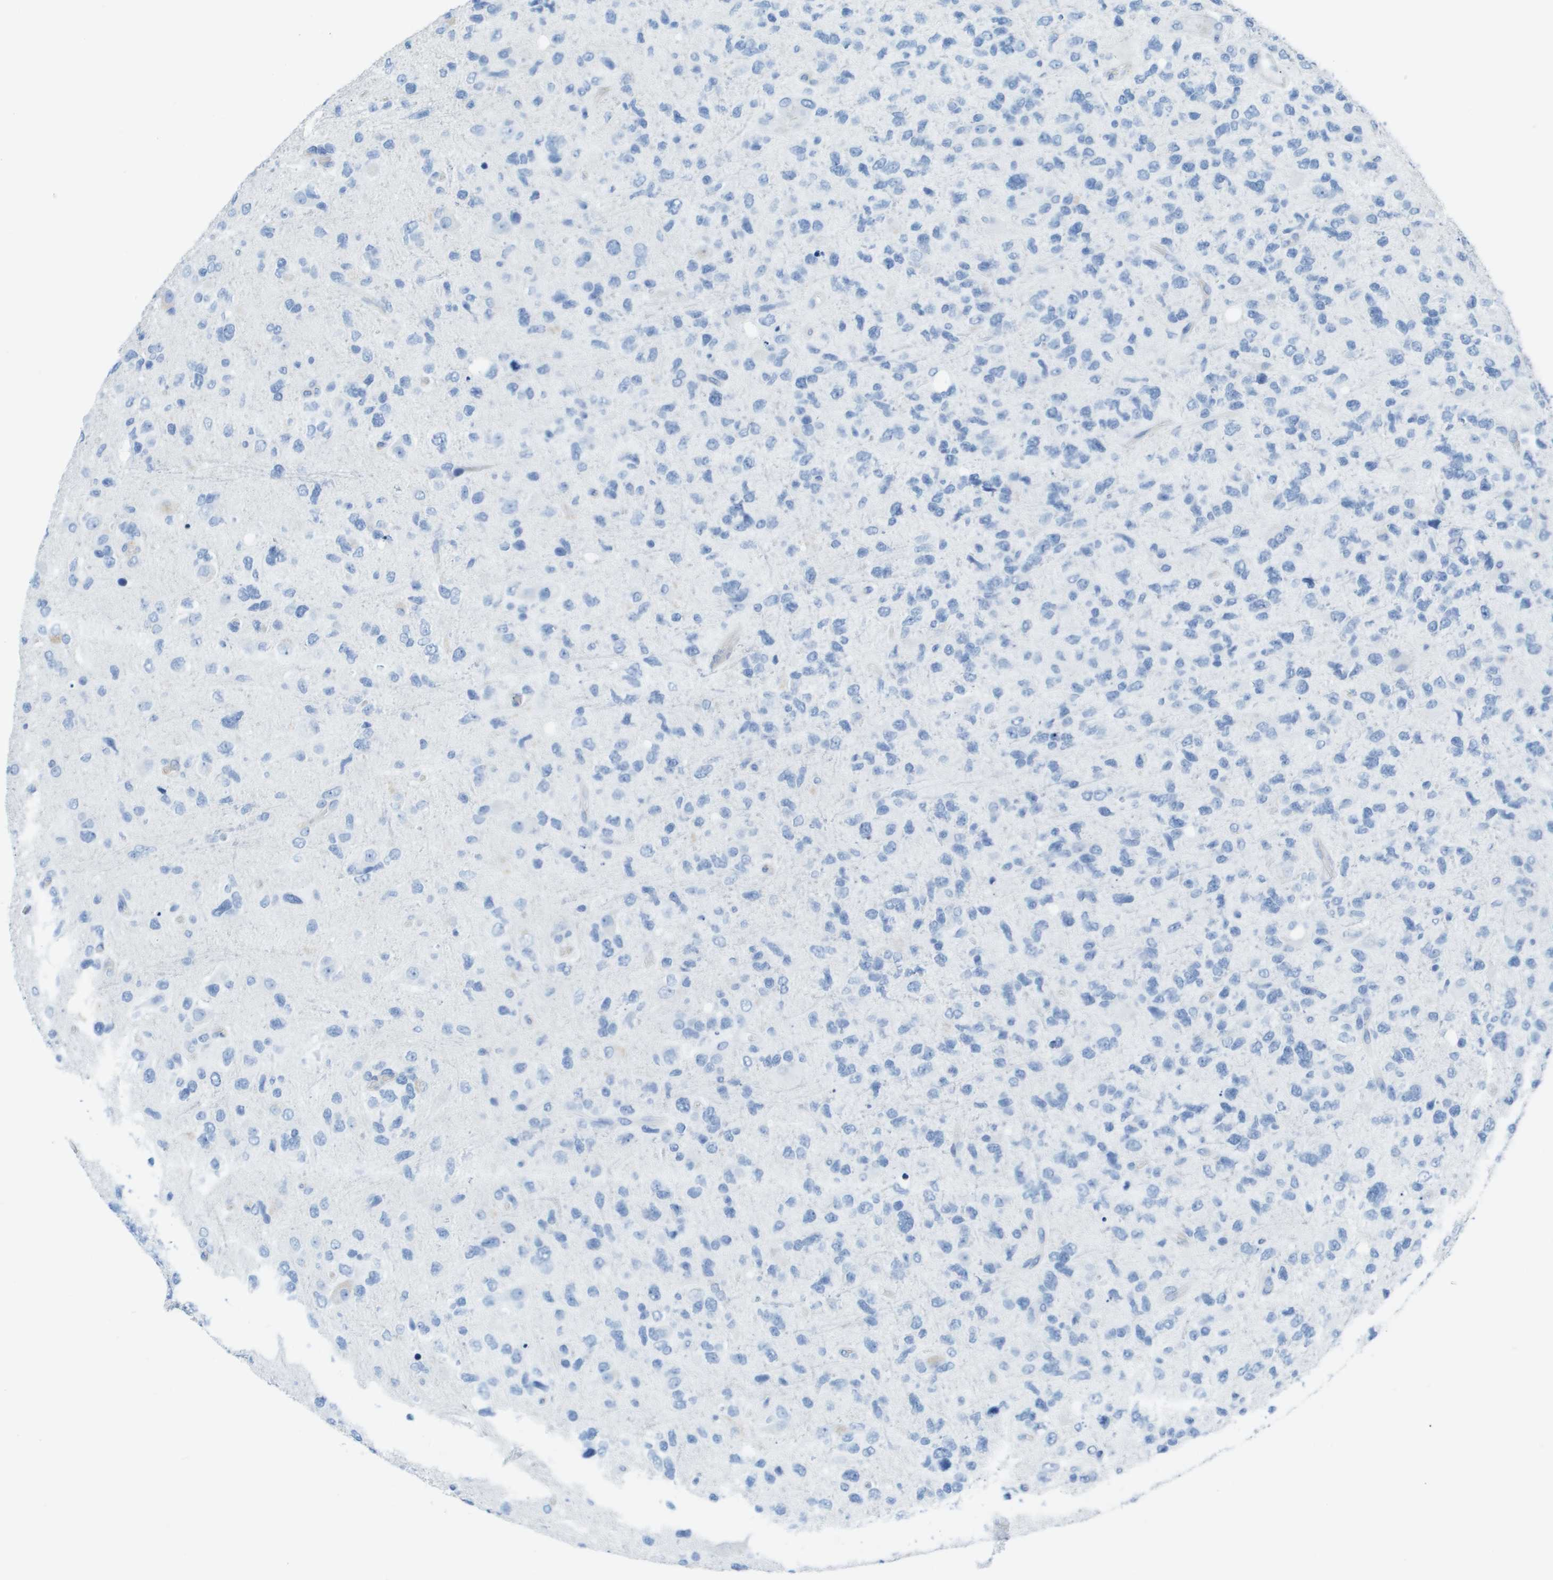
{"staining": {"intensity": "negative", "quantity": "none", "location": "none"}, "tissue": "glioma", "cell_type": "Tumor cells", "image_type": "cancer", "snomed": [{"axis": "morphology", "description": "Glioma, malignant, High grade"}, {"axis": "topography", "description": "Brain"}], "caption": "This is an IHC micrograph of malignant glioma (high-grade). There is no positivity in tumor cells.", "gene": "CD46", "patient": {"sex": "female", "age": 58}}